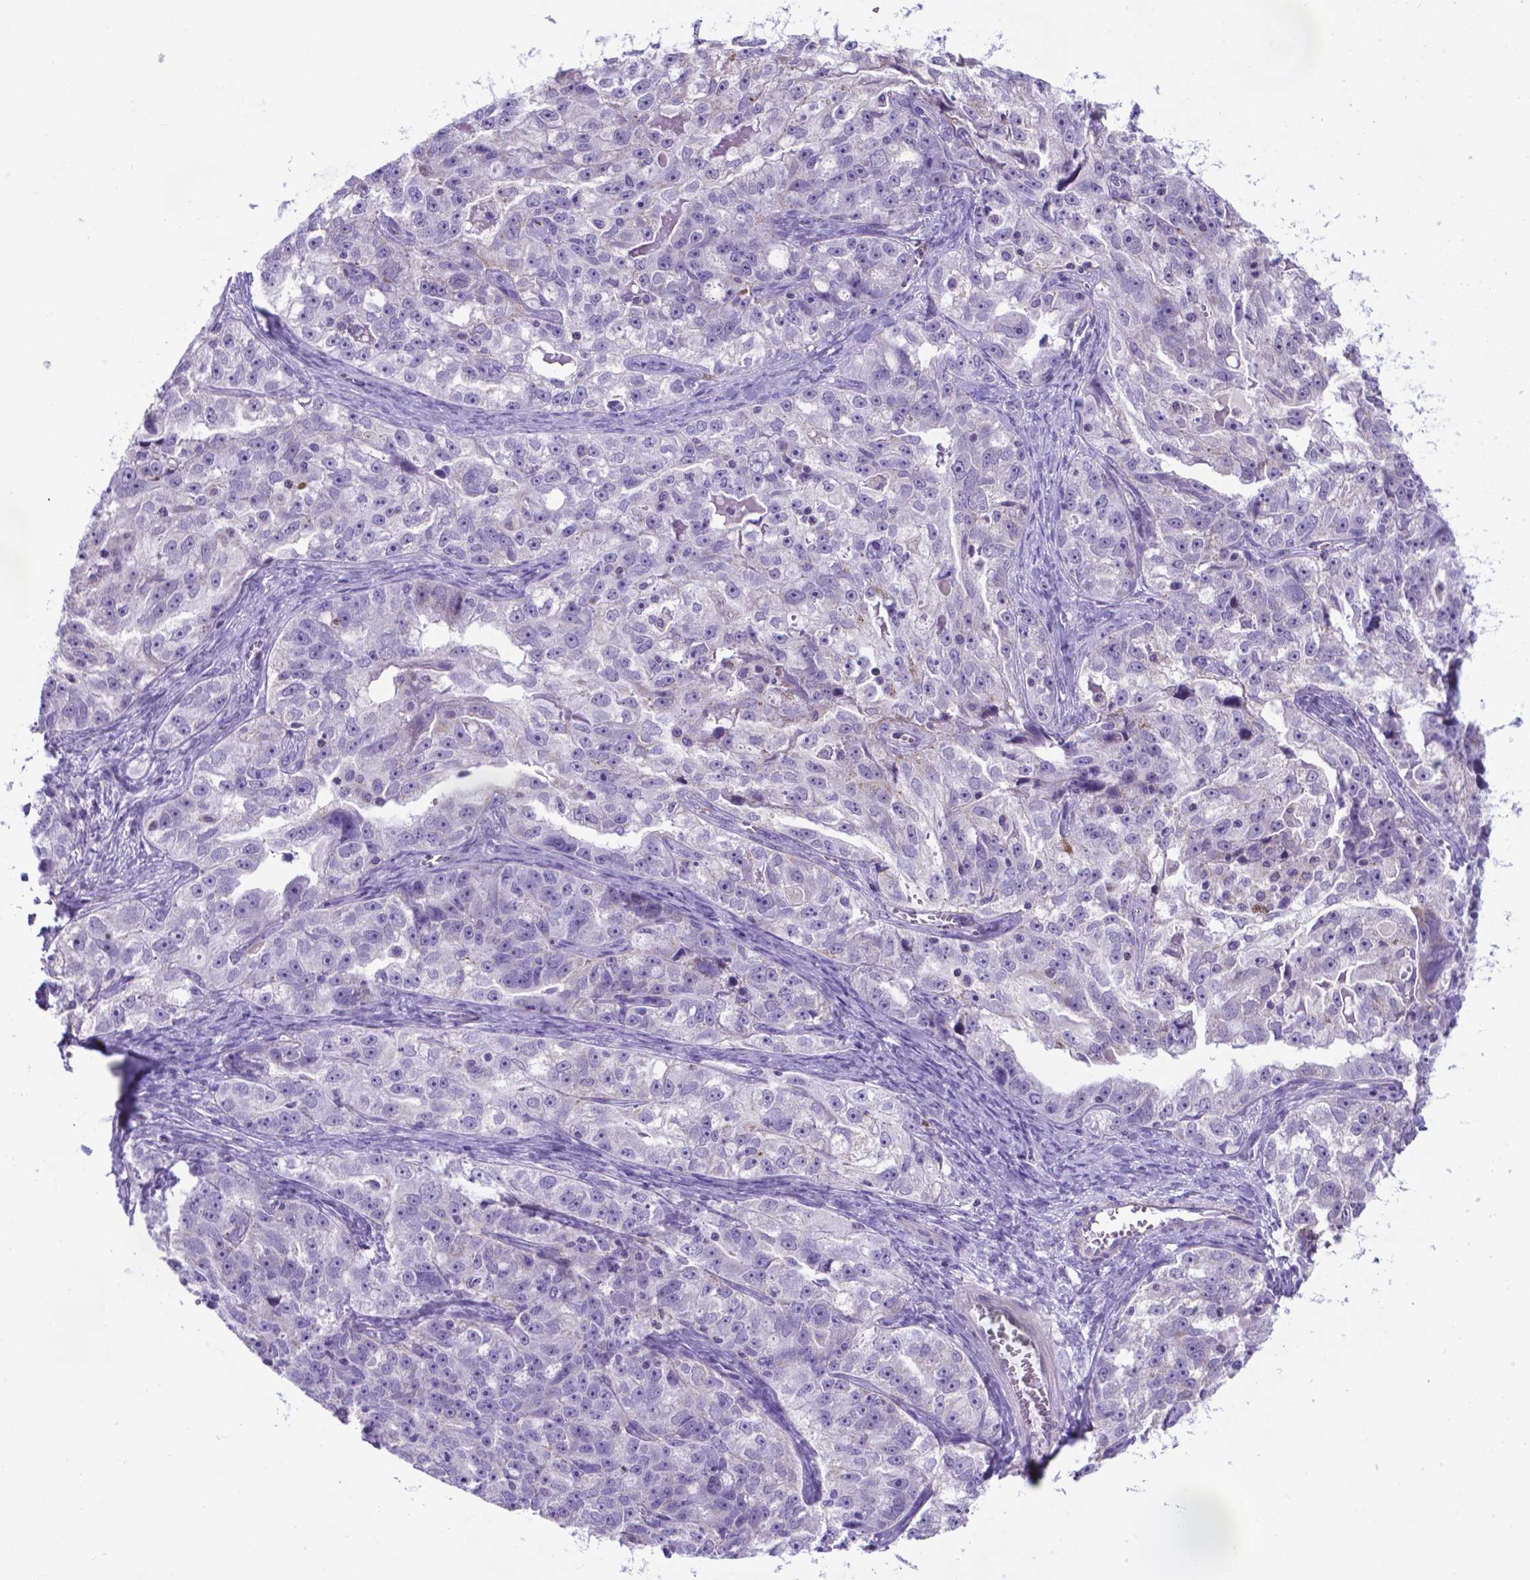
{"staining": {"intensity": "negative", "quantity": "none", "location": "none"}, "tissue": "ovarian cancer", "cell_type": "Tumor cells", "image_type": "cancer", "snomed": [{"axis": "morphology", "description": "Cystadenocarcinoma, serous, NOS"}, {"axis": "topography", "description": "Ovary"}], "caption": "Protein analysis of ovarian serous cystadenocarcinoma displays no significant positivity in tumor cells.", "gene": "POU3F3", "patient": {"sex": "female", "age": 51}}